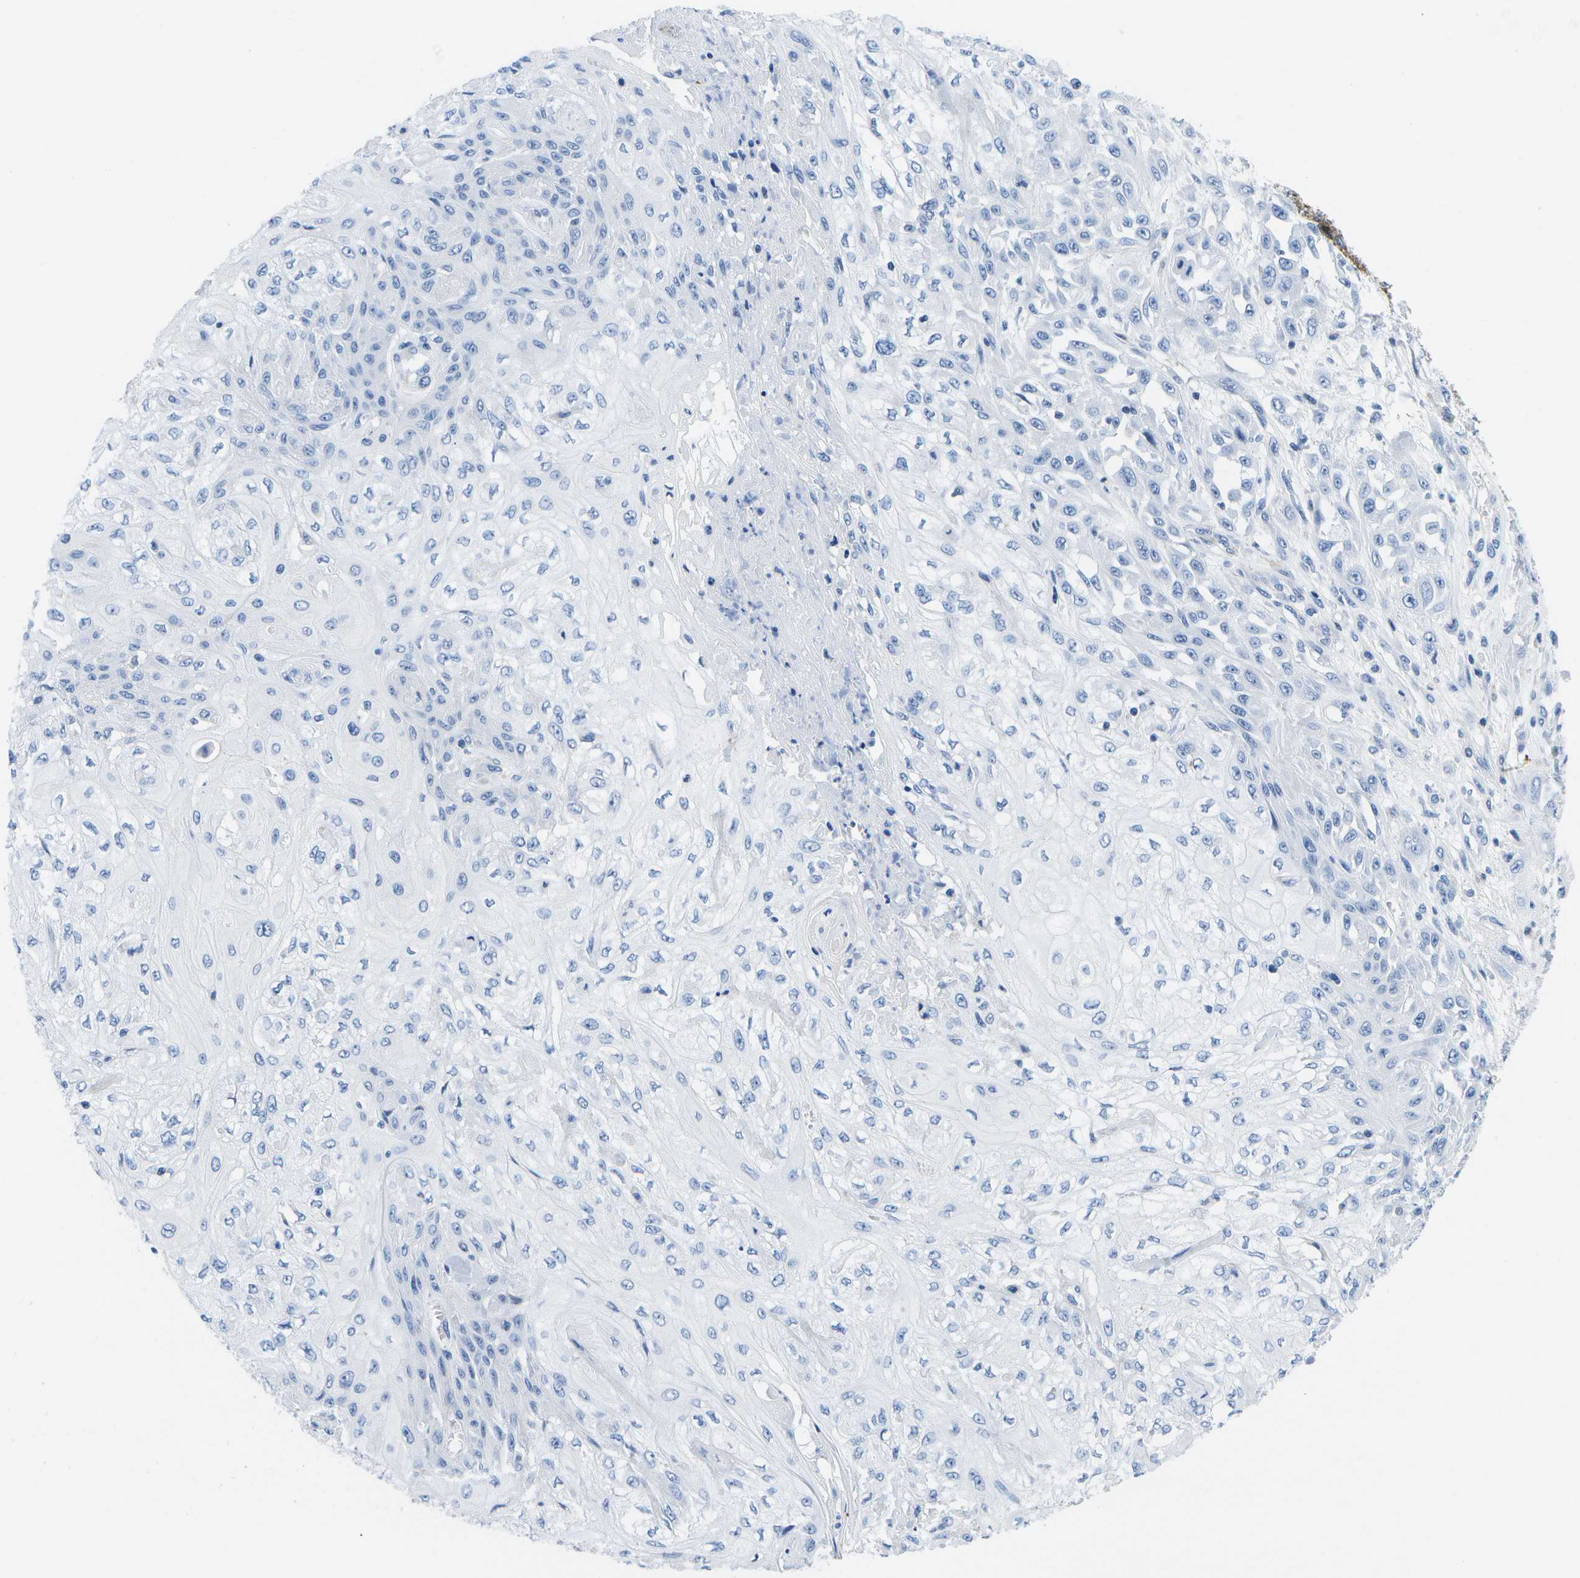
{"staining": {"intensity": "negative", "quantity": "none", "location": "none"}, "tissue": "skin cancer", "cell_type": "Tumor cells", "image_type": "cancer", "snomed": [{"axis": "morphology", "description": "Squamous cell carcinoma, NOS"}, {"axis": "morphology", "description": "Squamous cell carcinoma, metastatic, NOS"}, {"axis": "topography", "description": "Skin"}, {"axis": "topography", "description": "Lymph node"}], "caption": "Immunohistochemistry (IHC) of skin cancer (squamous cell carcinoma) exhibits no staining in tumor cells.", "gene": "ADGRG6", "patient": {"sex": "male", "age": 75}}